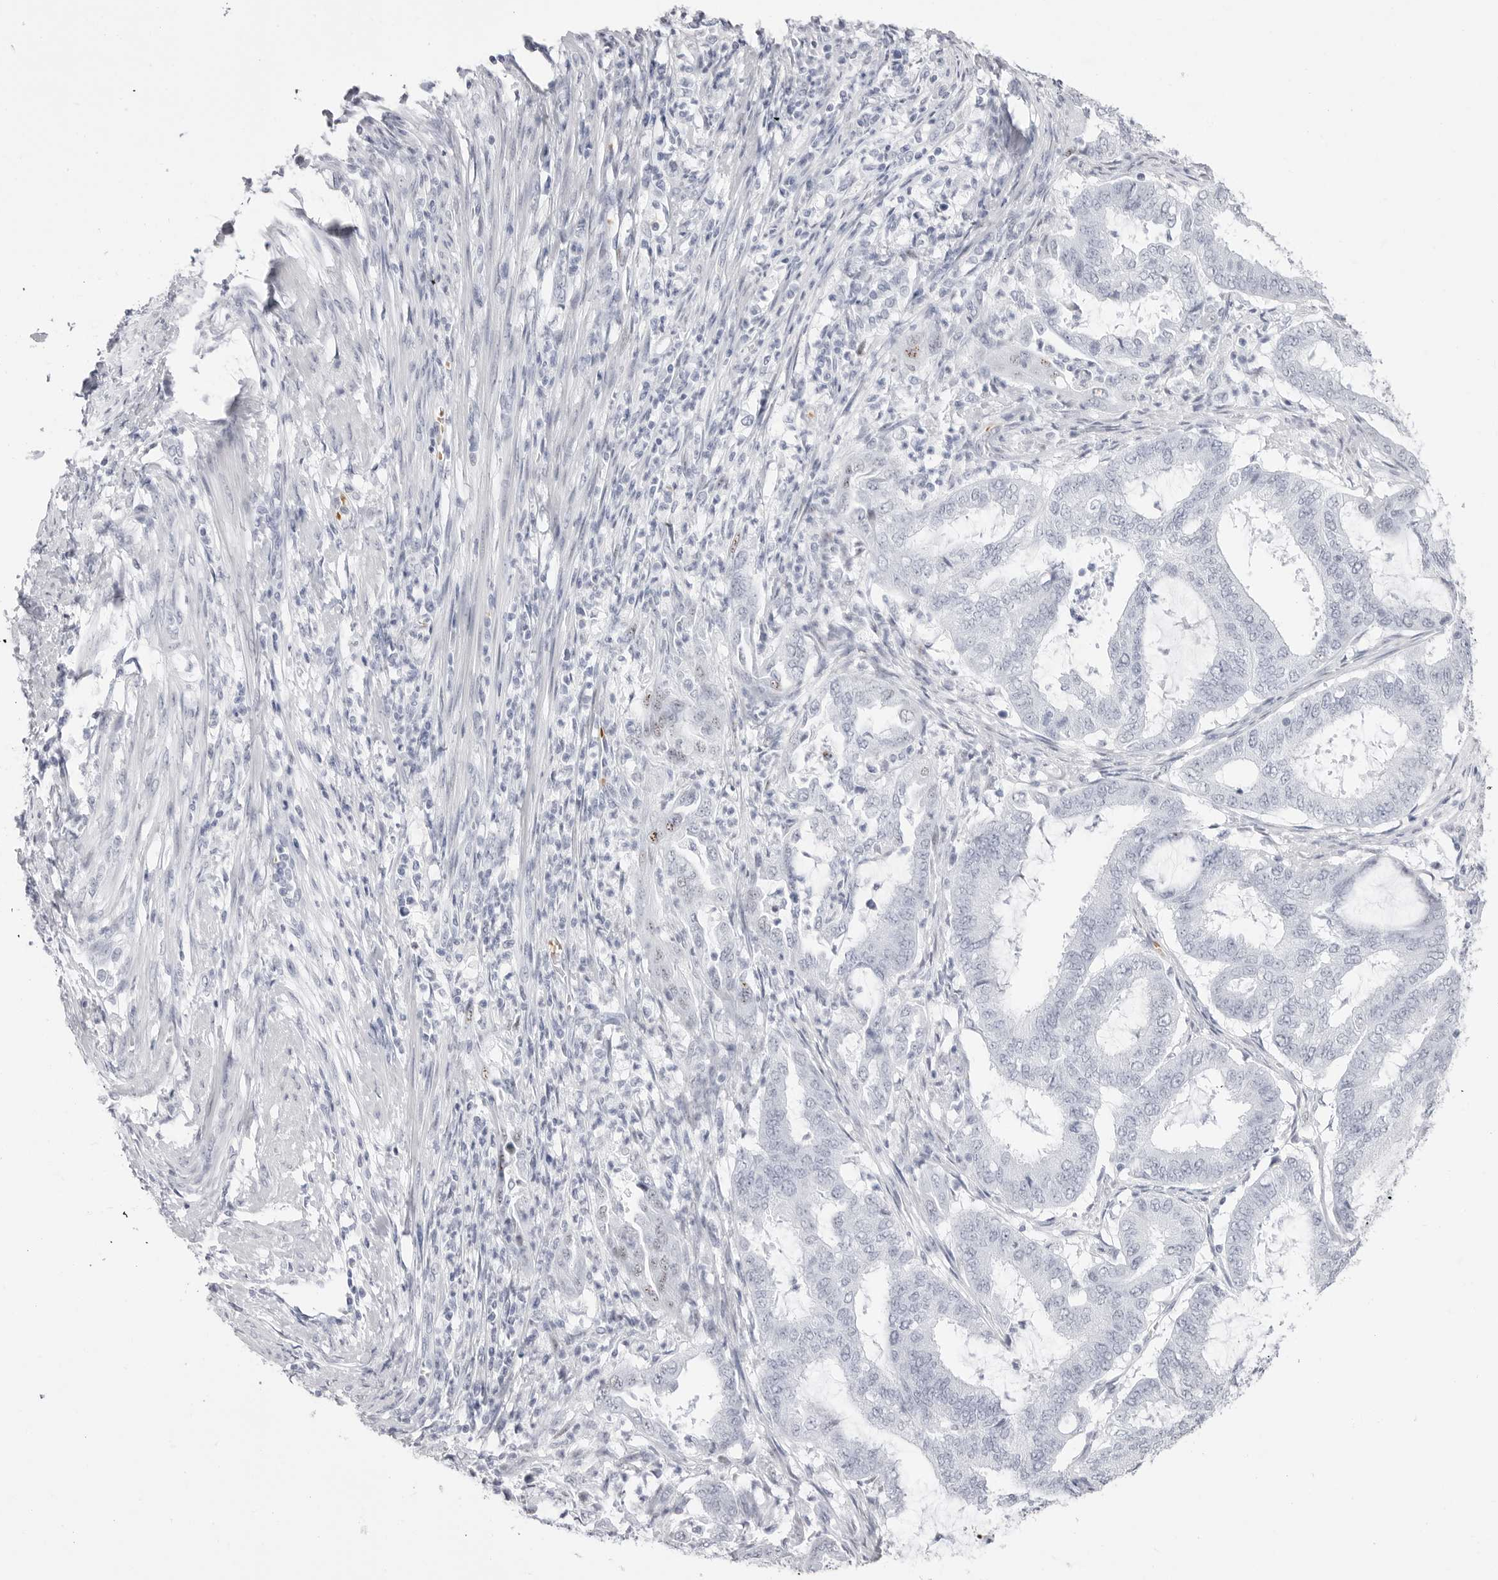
{"staining": {"intensity": "negative", "quantity": "none", "location": "none"}, "tissue": "endometrial cancer", "cell_type": "Tumor cells", "image_type": "cancer", "snomed": [{"axis": "morphology", "description": "Adenocarcinoma, NOS"}, {"axis": "topography", "description": "Endometrium"}], "caption": "An IHC micrograph of adenocarcinoma (endometrial) is shown. There is no staining in tumor cells of adenocarcinoma (endometrial). (DAB immunohistochemistry visualized using brightfield microscopy, high magnification).", "gene": "TSSK1B", "patient": {"sex": "female", "age": 51}}